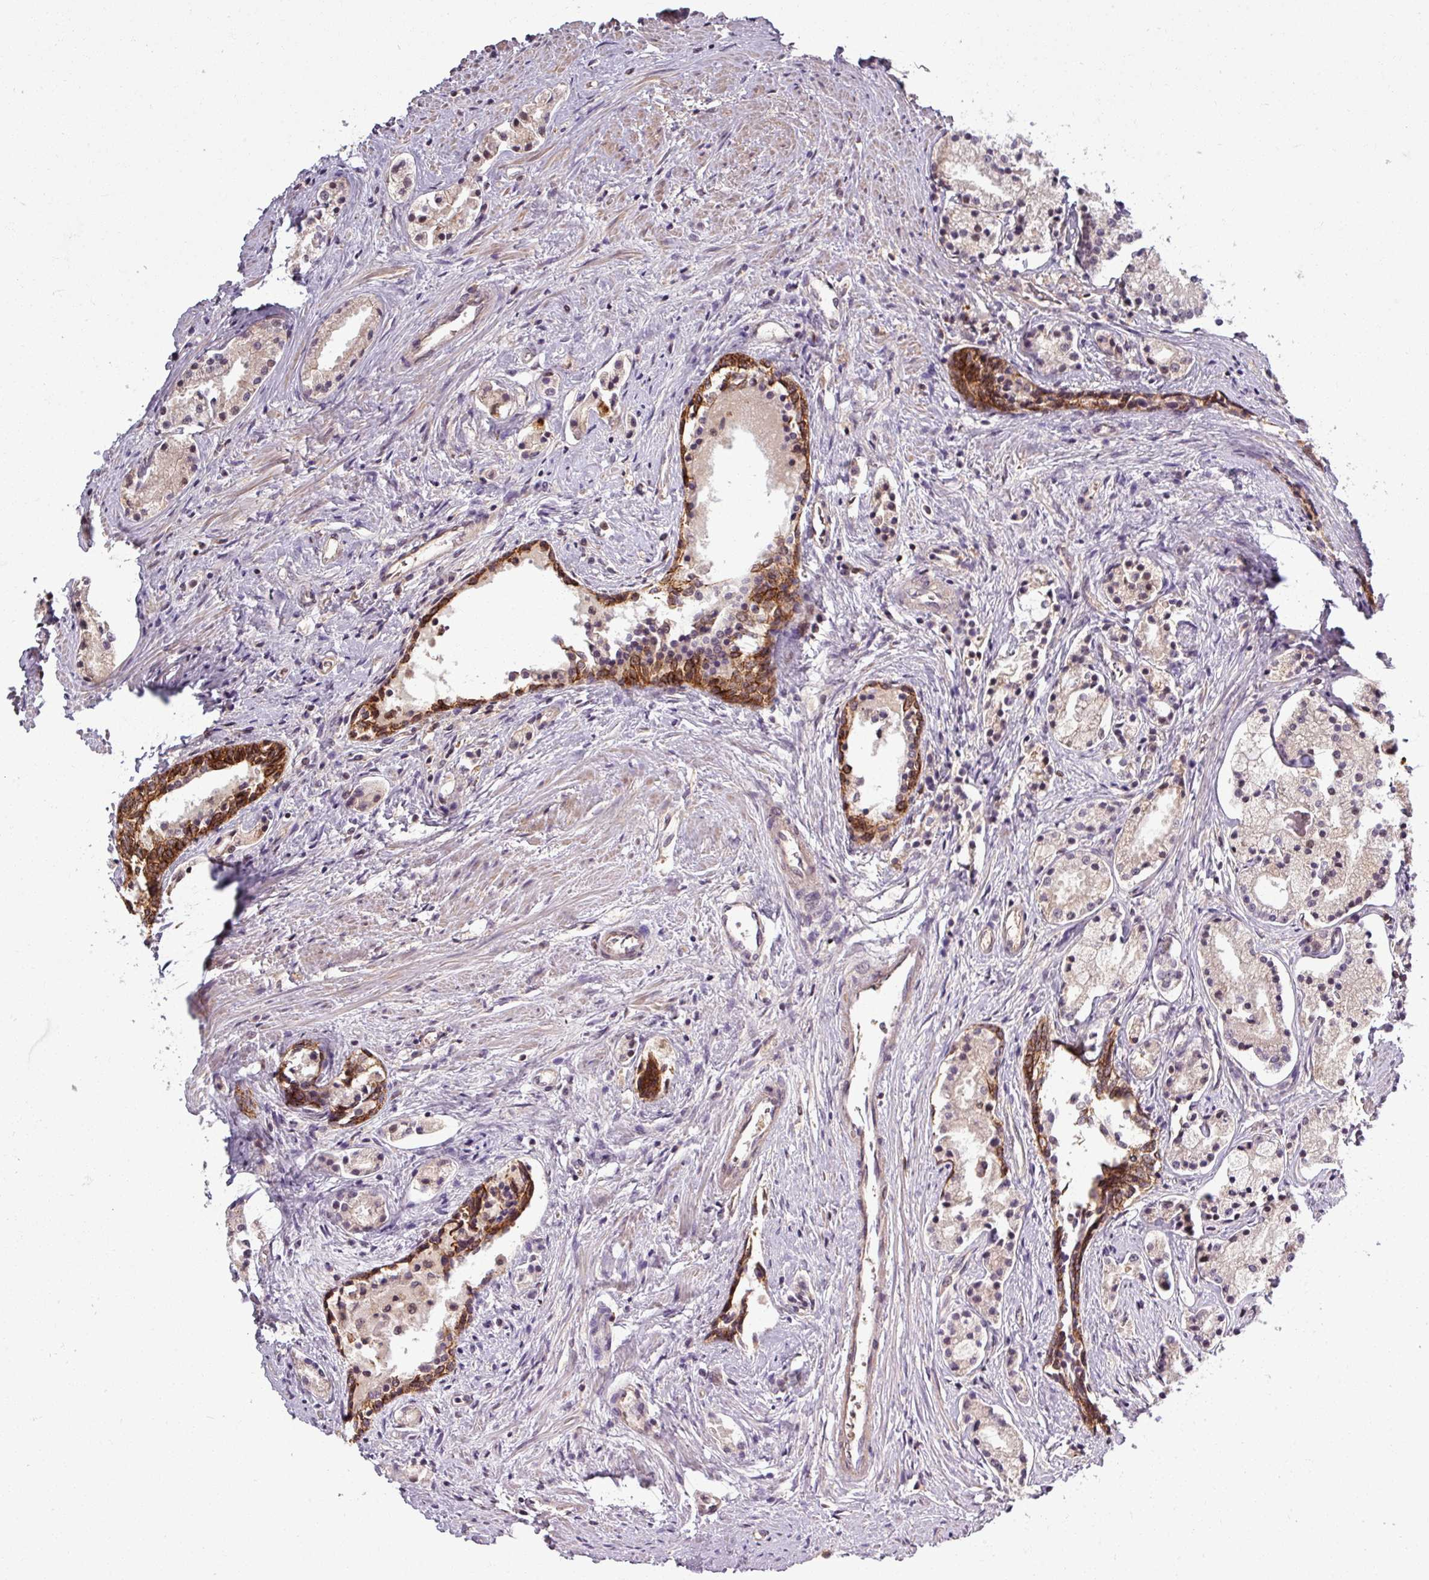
{"staining": {"intensity": "negative", "quantity": "none", "location": "none"}, "tissue": "prostate cancer", "cell_type": "Tumor cells", "image_type": "cancer", "snomed": [{"axis": "morphology", "description": "Adenocarcinoma, High grade"}, {"axis": "topography", "description": "Prostate"}], "caption": "Immunohistochemical staining of human prostate high-grade adenocarcinoma exhibits no significant staining in tumor cells.", "gene": "TUSC3", "patient": {"sex": "male", "age": 69}}